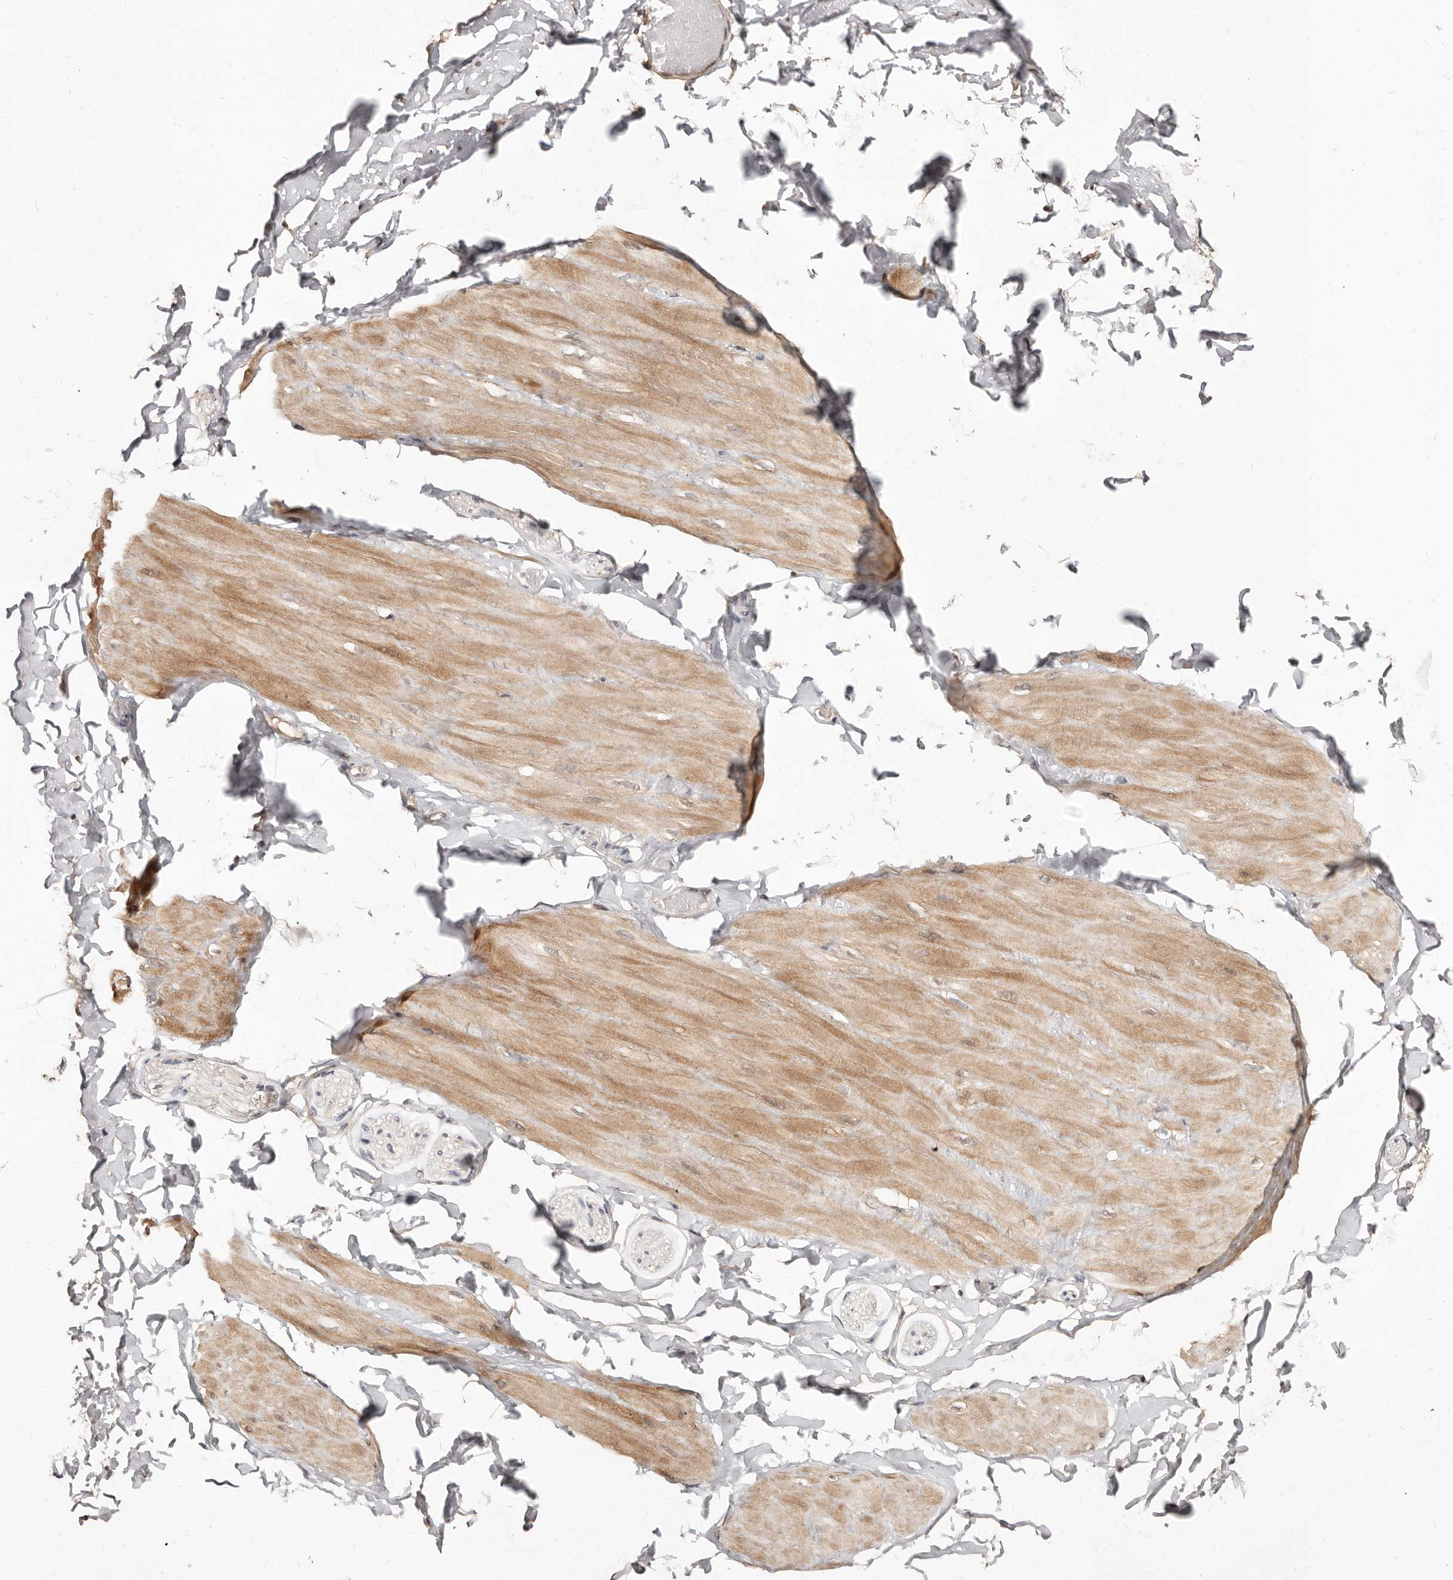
{"staining": {"intensity": "moderate", "quantity": ">75%", "location": "cytoplasmic/membranous"}, "tissue": "adipose tissue", "cell_type": "Adipocytes", "image_type": "normal", "snomed": [{"axis": "morphology", "description": "Normal tissue, NOS"}, {"axis": "topography", "description": "Adipose tissue"}, {"axis": "topography", "description": "Vascular tissue"}, {"axis": "topography", "description": "Peripheral nerve tissue"}], "caption": "Moderate cytoplasmic/membranous protein positivity is seen in approximately >75% of adipocytes in adipose tissue. The staining is performed using DAB (3,3'-diaminobenzidine) brown chromogen to label protein expression. The nuclei are counter-stained blue using hematoxylin.", "gene": "APOL6", "patient": {"sex": "male", "age": 25}}